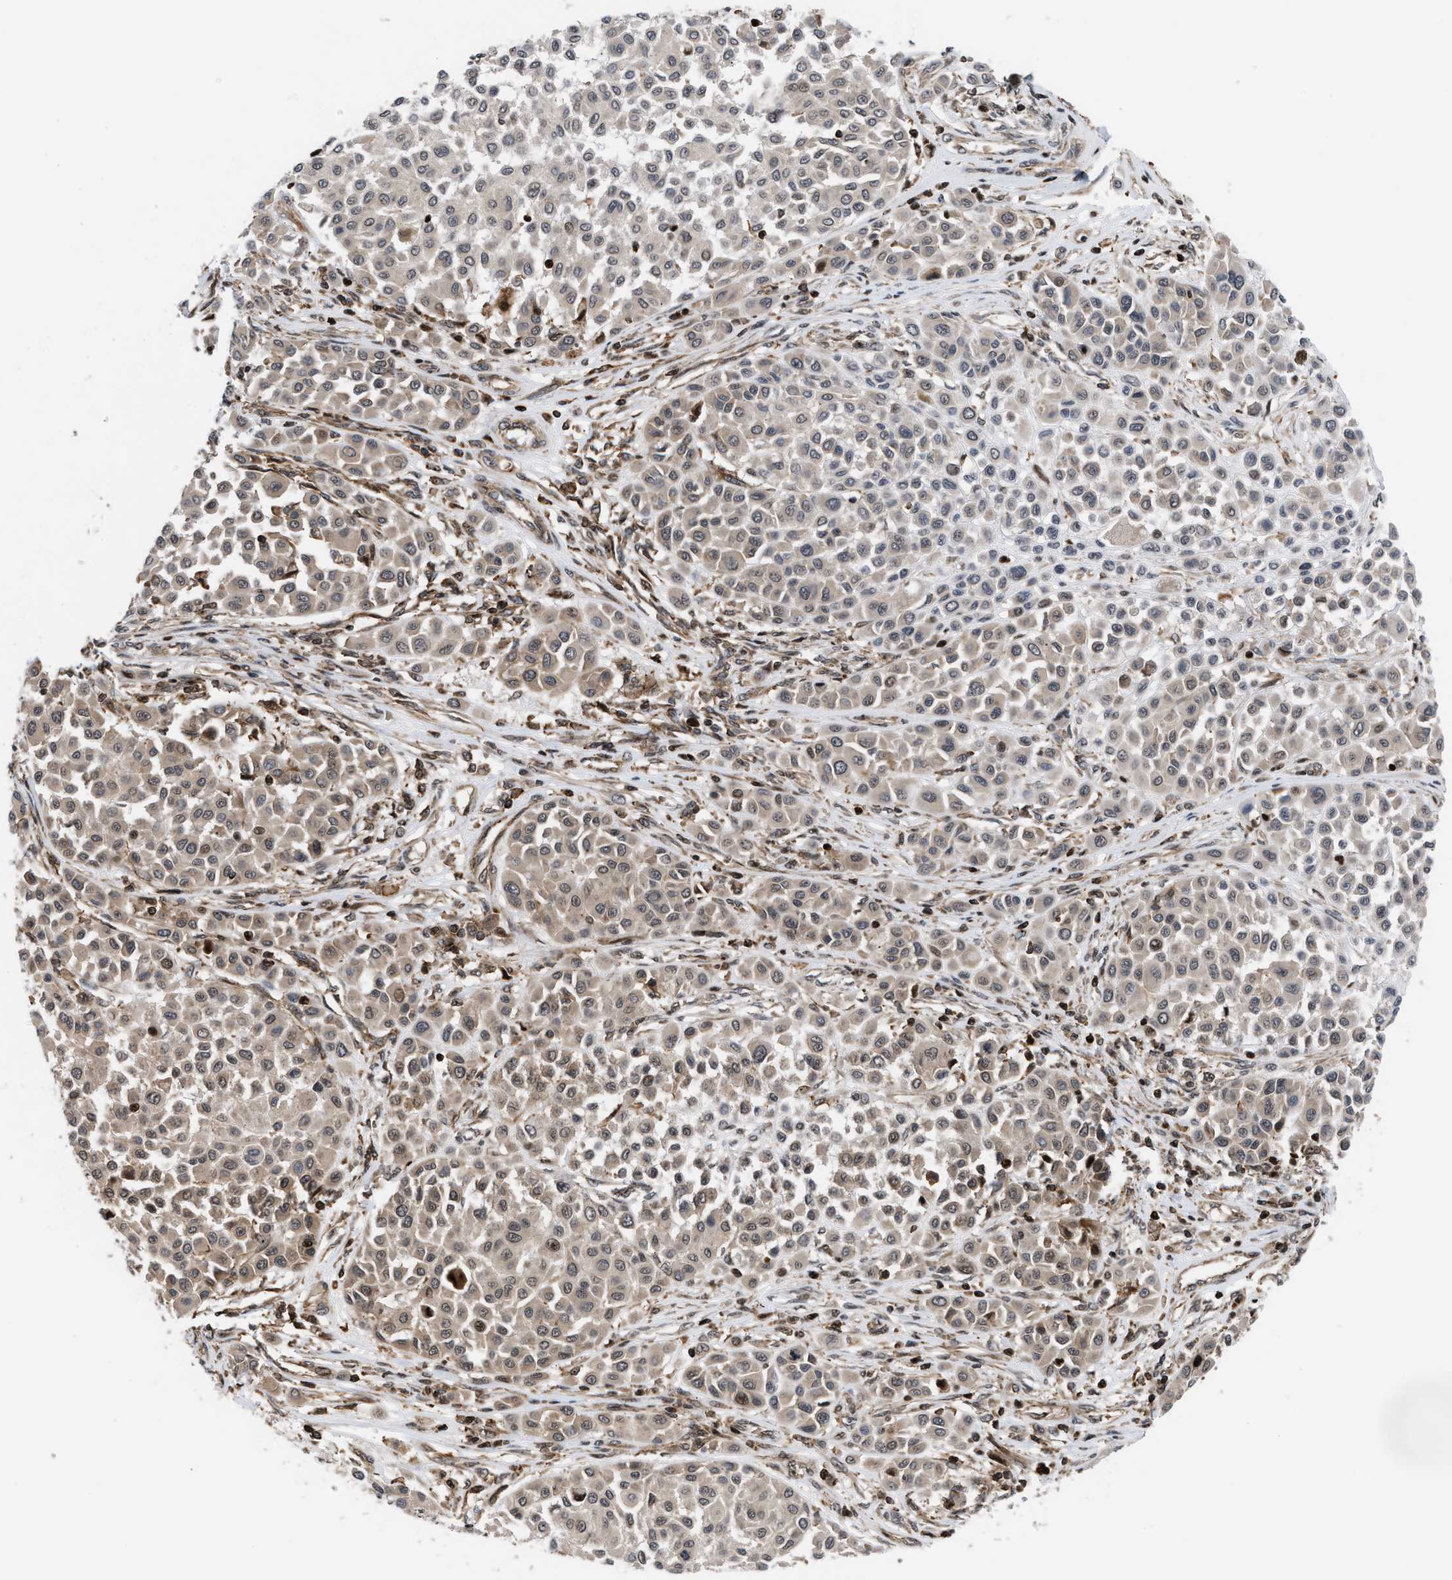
{"staining": {"intensity": "weak", "quantity": "<25%", "location": "cytoplasmic/membranous"}, "tissue": "melanoma", "cell_type": "Tumor cells", "image_type": "cancer", "snomed": [{"axis": "morphology", "description": "Malignant melanoma, Metastatic site"}, {"axis": "topography", "description": "Soft tissue"}], "caption": "This is an immunohistochemistry micrograph of human malignant melanoma (metastatic site). There is no staining in tumor cells.", "gene": "STAU2", "patient": {"sex": "male", "age": 41}}